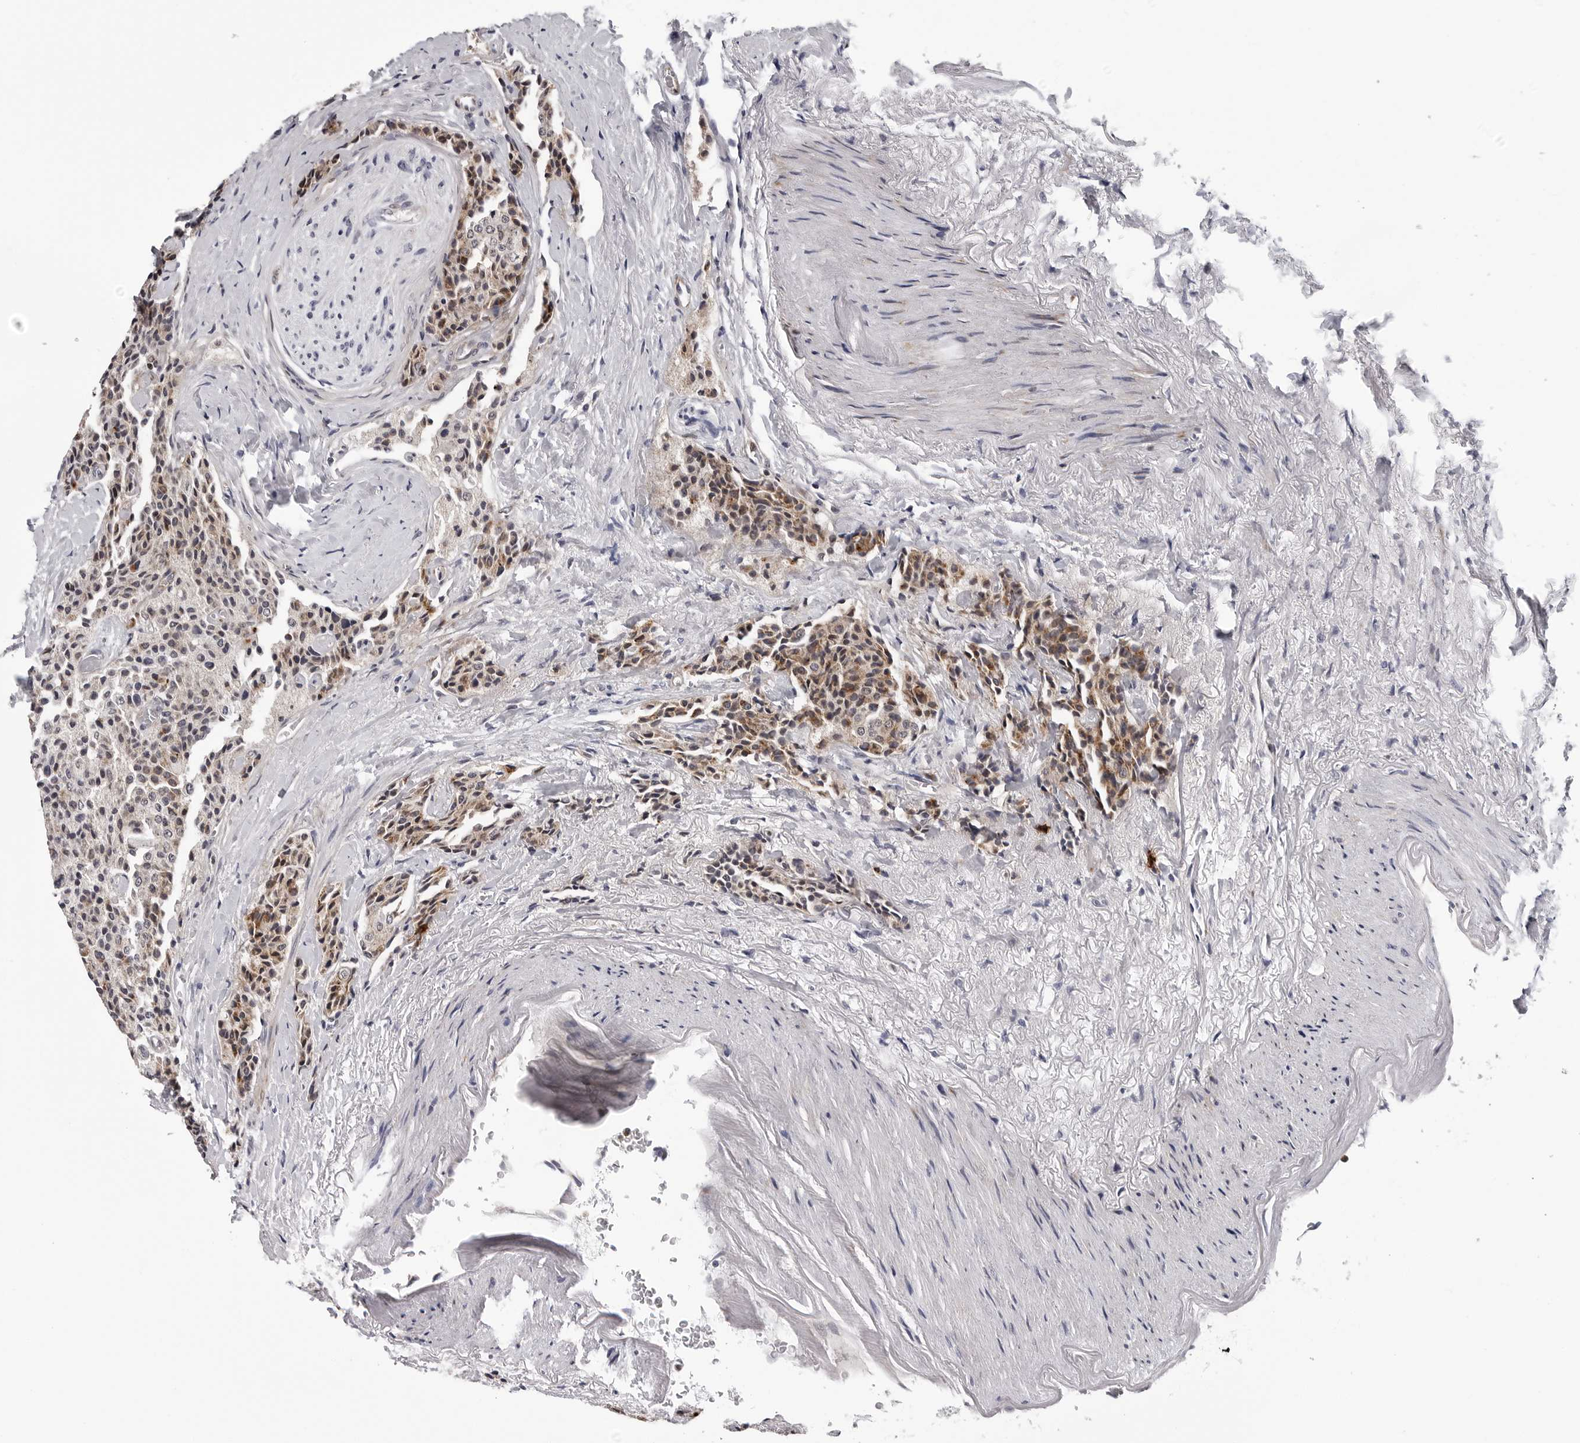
{"staining": {"intensity": "moderate", "quantity": "25%-75%", "location": "cytoplasmic/membranous"}, "tissue": "carcinoid", "cell_type": "Tumor cells", "image_type": "cancer", "snomed": [{"axis": "morphology", "description": "Carcinoid, malignant, NOS"}, {"axis": "topography", "description": "Colon"}], "caption": "IHC of carcinoid demonstrates medium levels of moderate cytoplasmic/membranous expression in about 25%-75% of tumor cells.", "gene": "CDK20", "patient": {"sex": "female", "age": 61}}